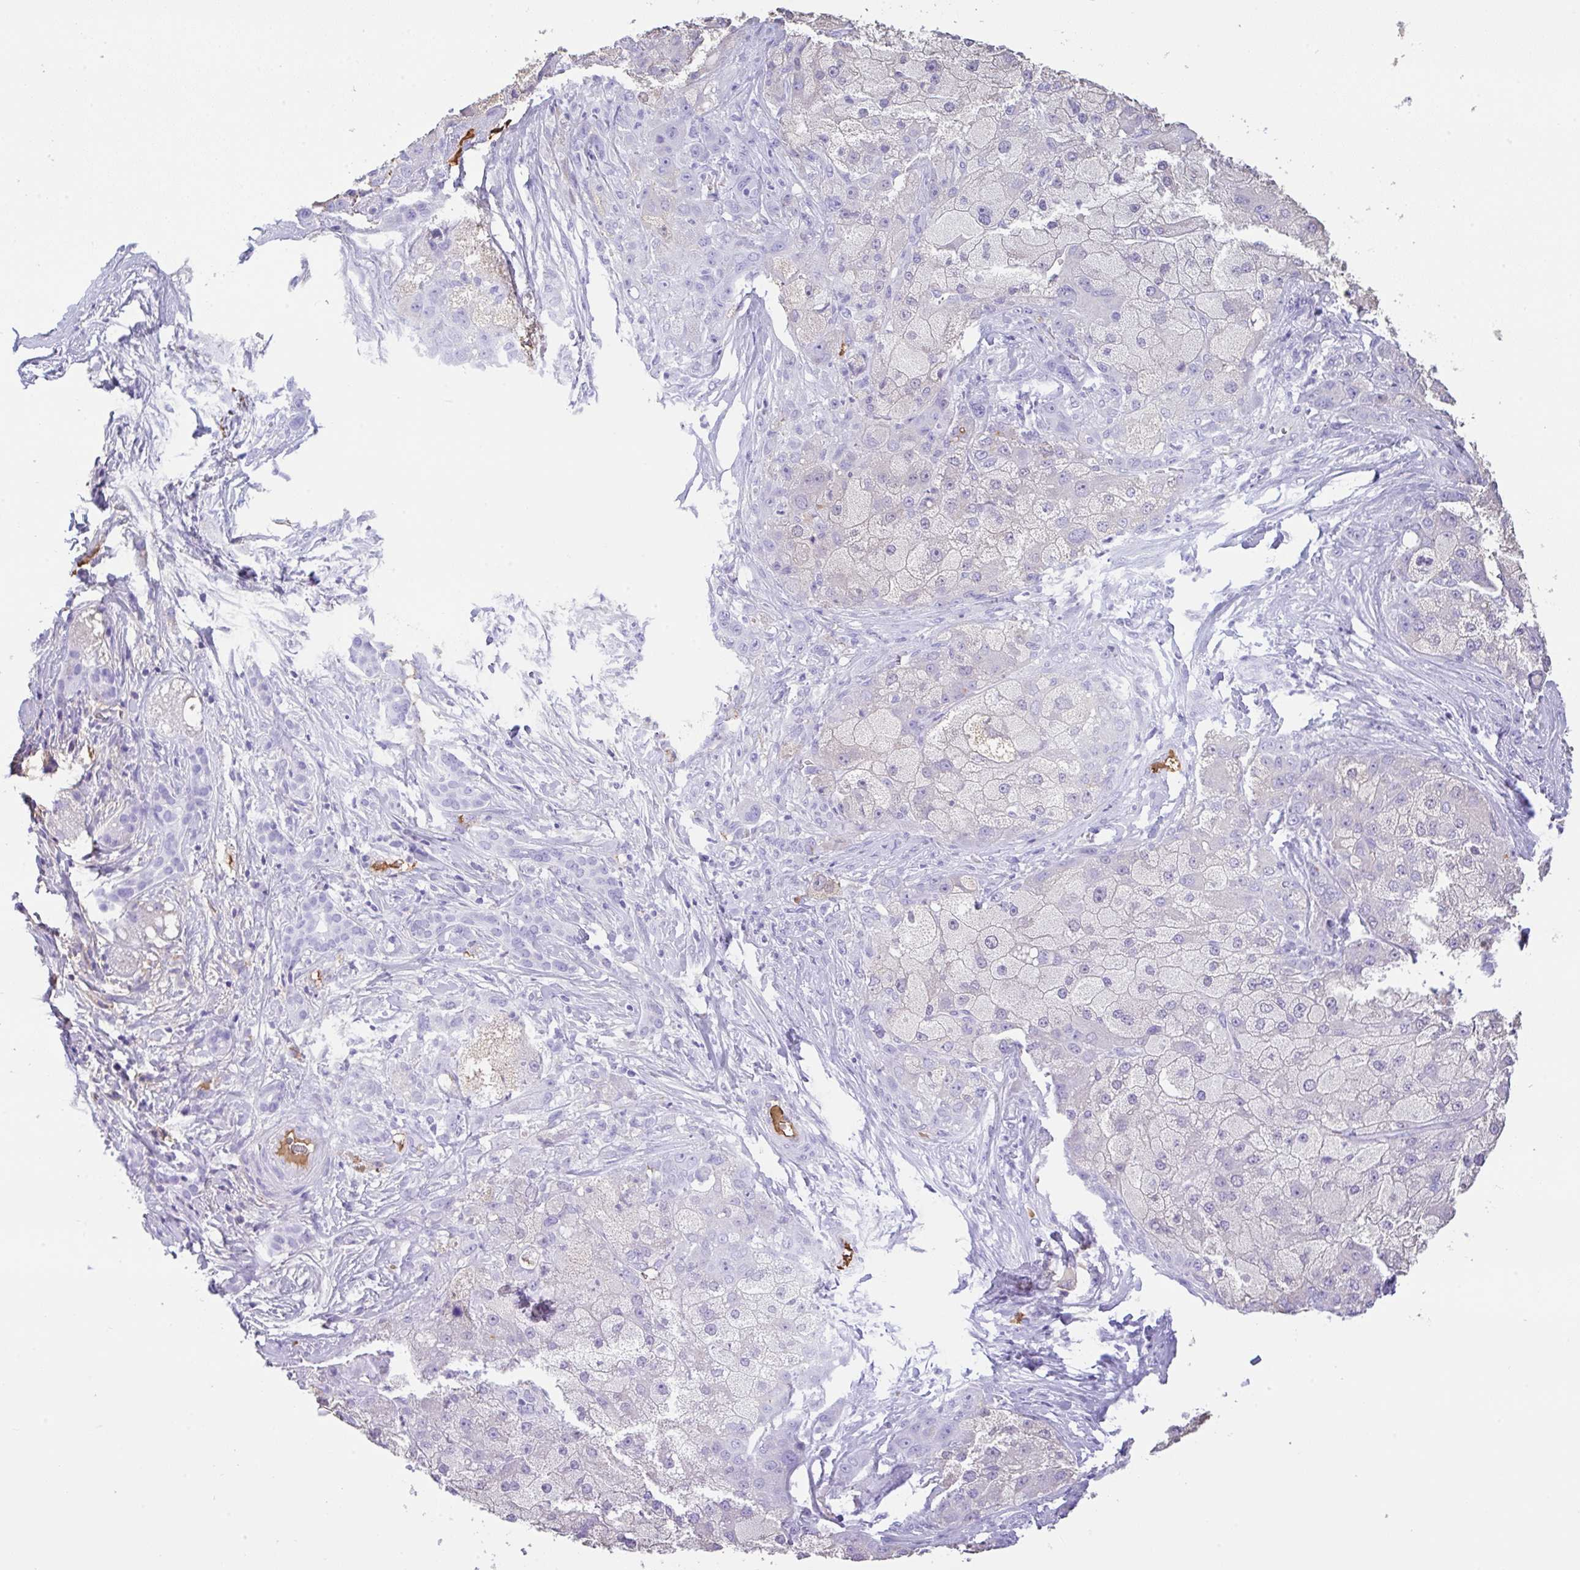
{"staining": {"intensity": "negative", "quantity": "none", "location": "none"}, "tissue": "liver cancer", "cell_type": "Tumor cells", "image_type": "cancer", "snomed": [{"axis": "morphology", "description": "Carcinoma, Hepatocellular, NOS"}, {"axis": "topography", "description": "Liver"}], "caption": "Micrograph shows no significant protein positivity in tumor cells of liver hepatocellular carcinoma.", "gene": "HOXC12", "patient": {"sex": "male", "age": 67}}